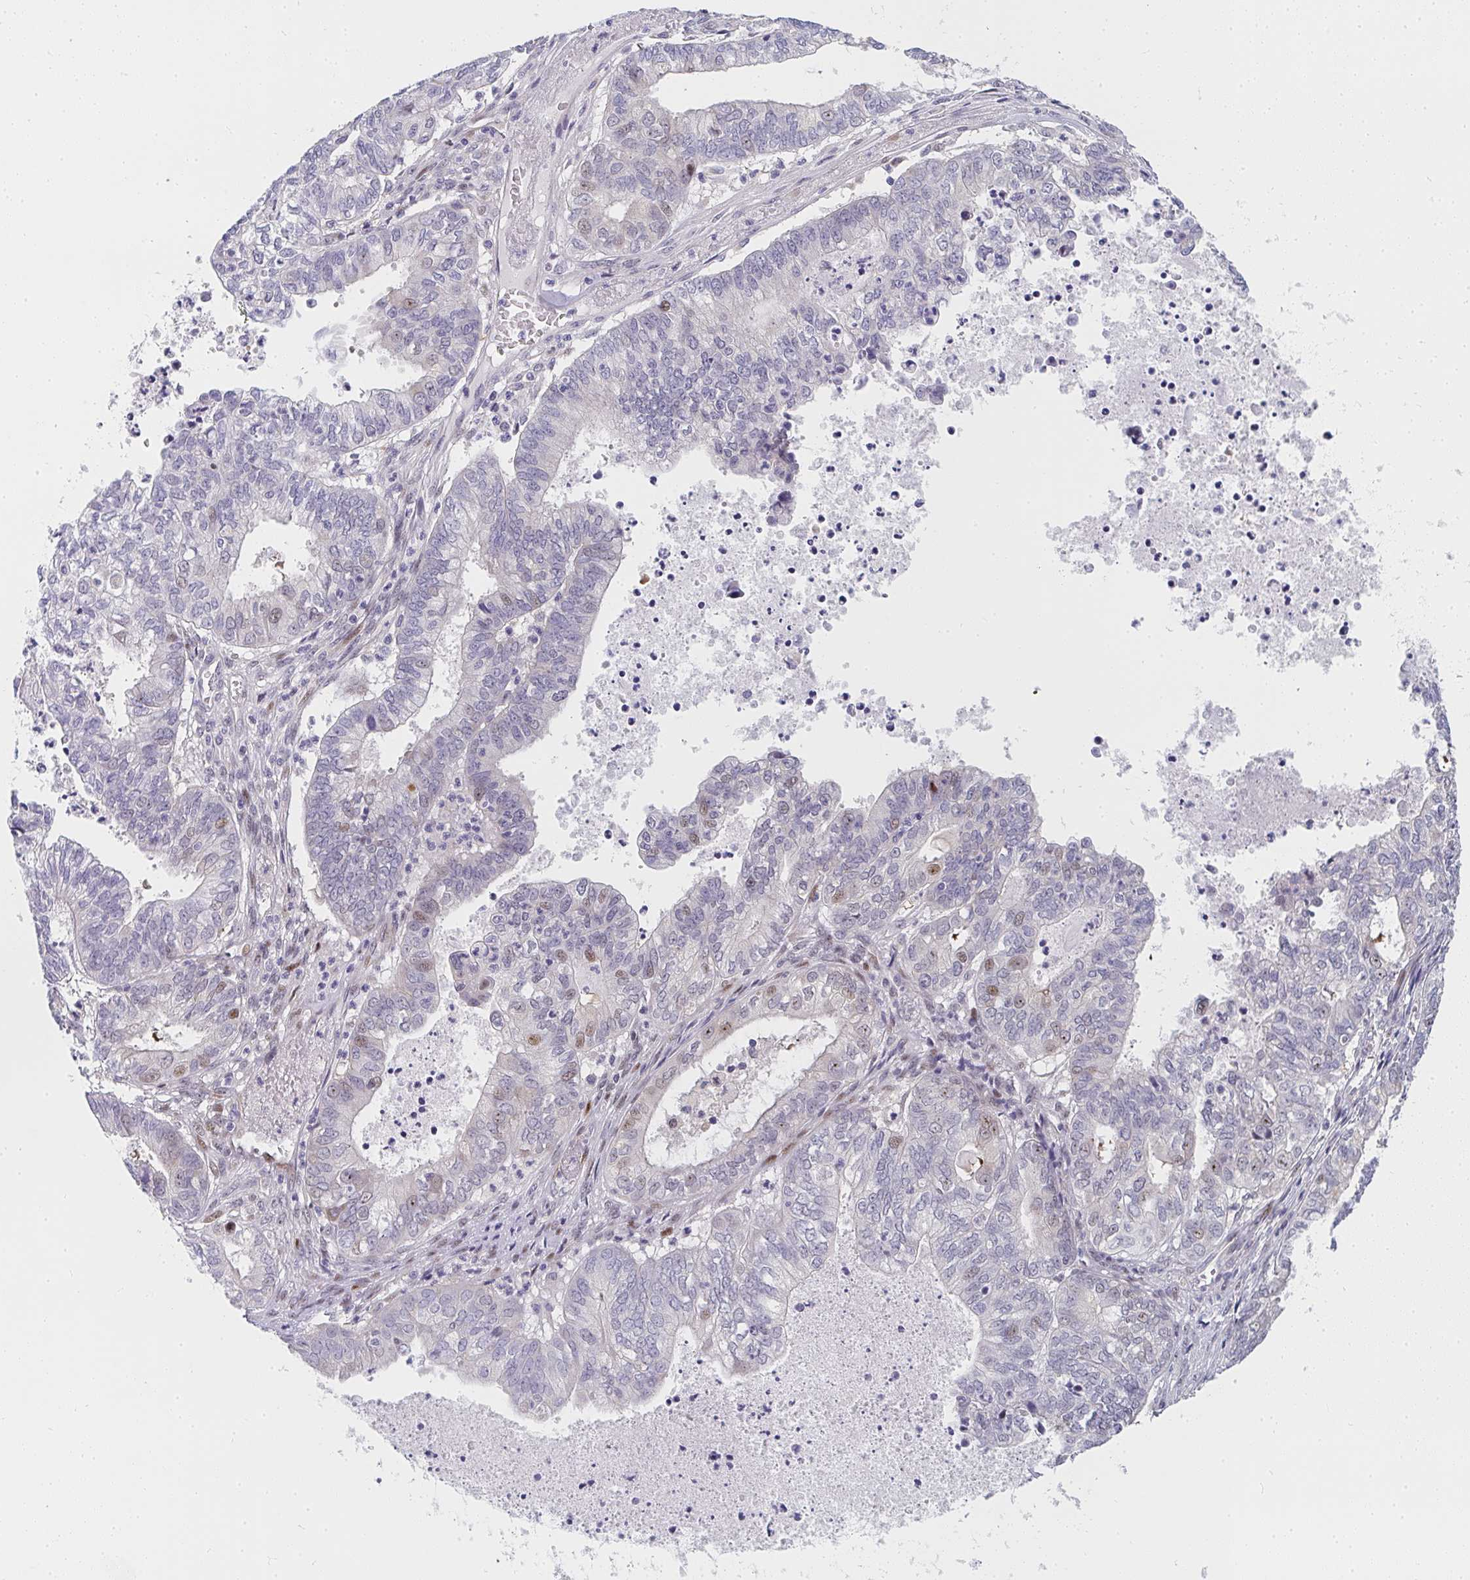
{"staining": {"intensity": "moderate", "quantity": "<25%", "location": "nuclear"}, "tissue": "ovarian cancer", "cell_type": "Tumor cells", "image_type": "cancer", "snomed": [{"axis": "morphology", "description": "Carcinoma, endometroid"}, {"axis": "topography", "description": "Ovary"}], "caption": "Ovarian cancer tissue reveals moderate nuclear staining in about <25% of tumor cells The protein is shown in brown color, while the nuclei are stained blue.", "gene": "ZIC3", "patient": {"sex": "female", "age": 64}}